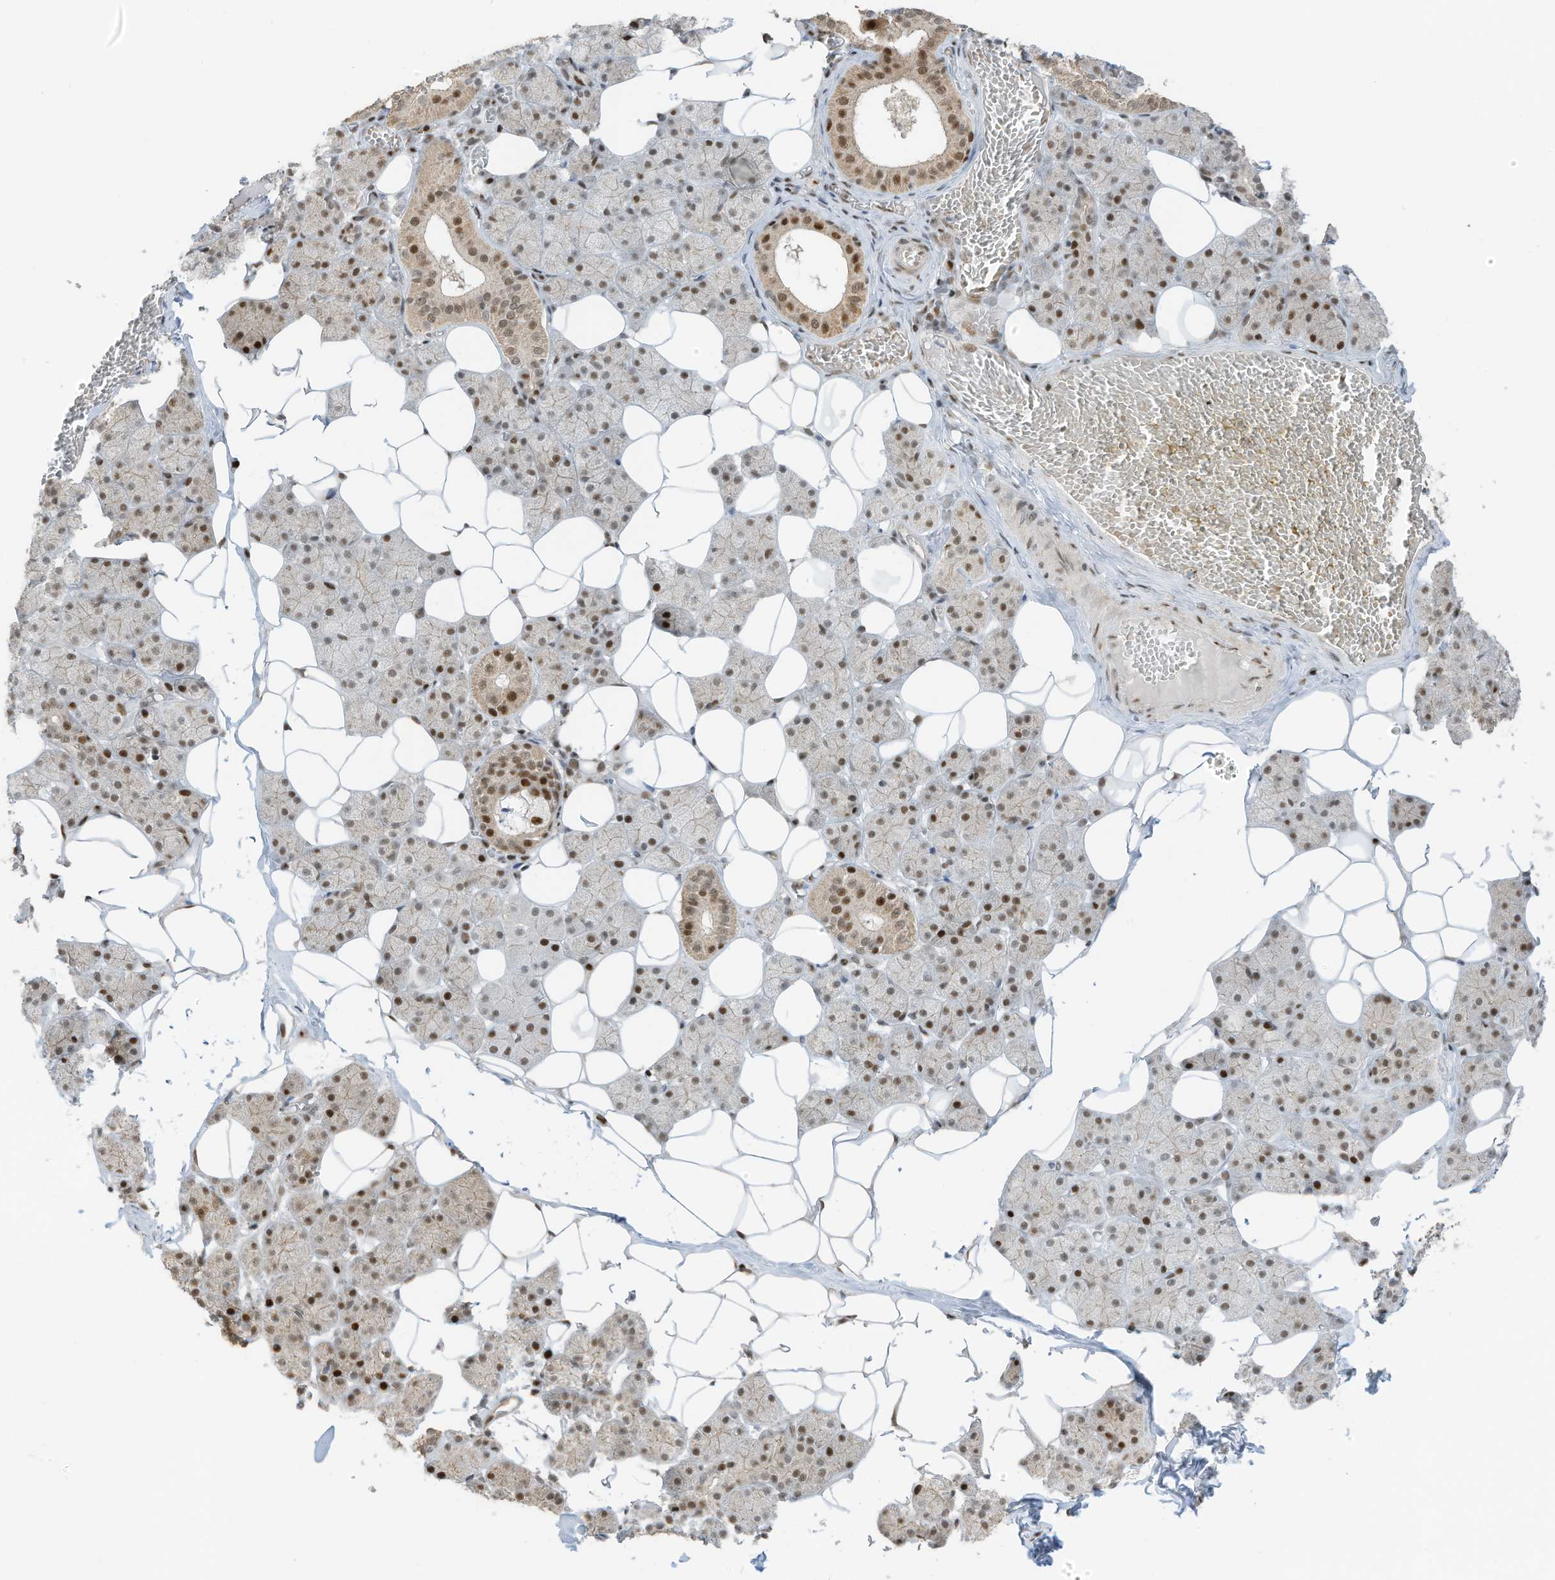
{"staining": {"intensity": "moderate", "quantity": ">75%", "location": "cytoplasmic/membranous,nuclear"}, "tissue": "salivary gland", "cell_type": "Glandular cells", "image_type": "normal", "snomed": [{"axis": "morphology", "description": "Normal tissue, NOS"}, {"axis": "topography", "description": "Salivary gland"}], "caption": "Immunohistochemical staining of unremarkable human salivary gland displays medium levels of moderate cytoplasmic/membranous,nuclear positivity in approximately >75% of glandular cells. (DAB IHC with brightfield microscopy, high magnification).", "gene": "ZCWPW2", "patient": {"sex": "female", "age": 33}}